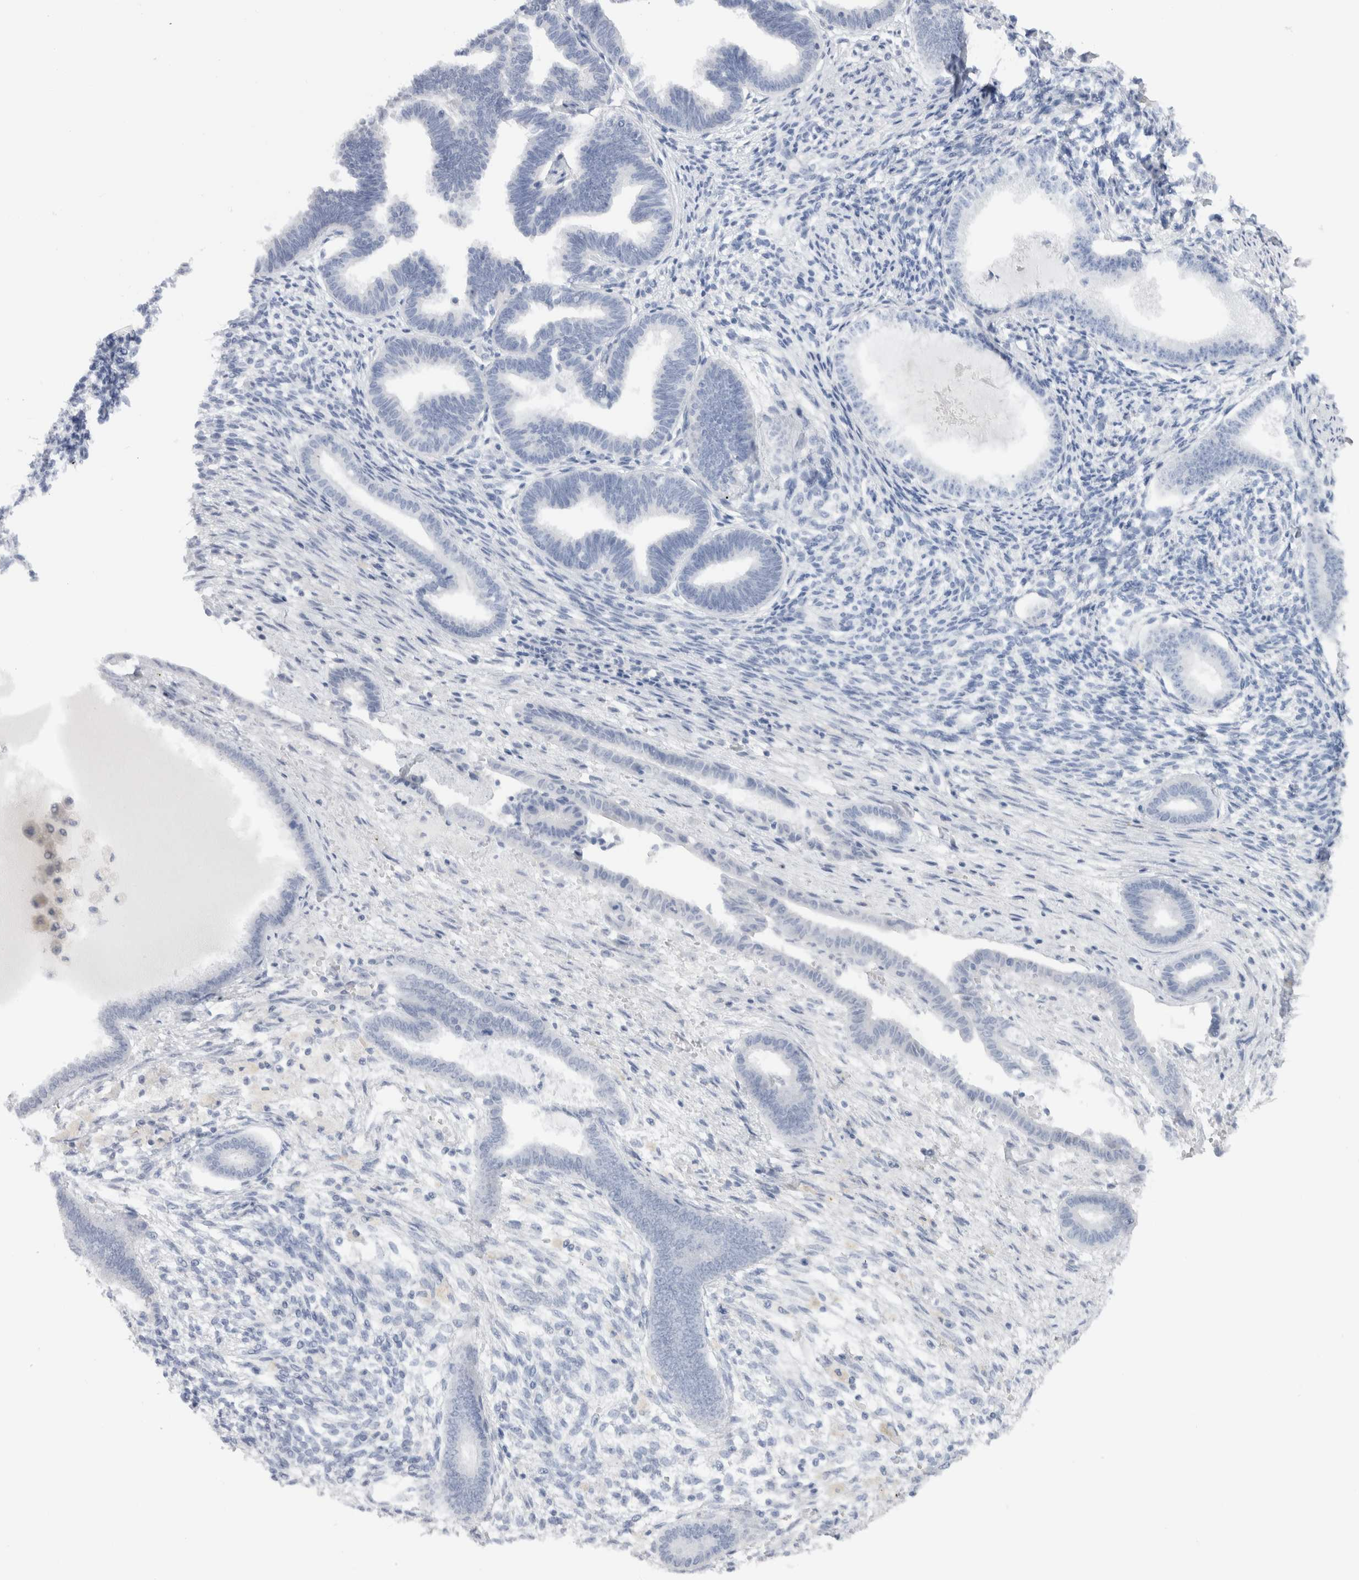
{"staining": {"intensity": "negative", "quantity": "none", "location": "none"}, "tissue": "endometrium", "cell_type": "Cells in endometrial stroma", "image_type": "normal", "snomed": [{"axis": "morphology", "description": "Normal tissue, NOS"}, {"axis": "topography", "description": "Endometrium"}], "caption": "IHC of benign endometrium displays no positivity in cells in endometrial stroma.", "gene": "C9orf50", "patient": {"sex": "female", "age": 56}}